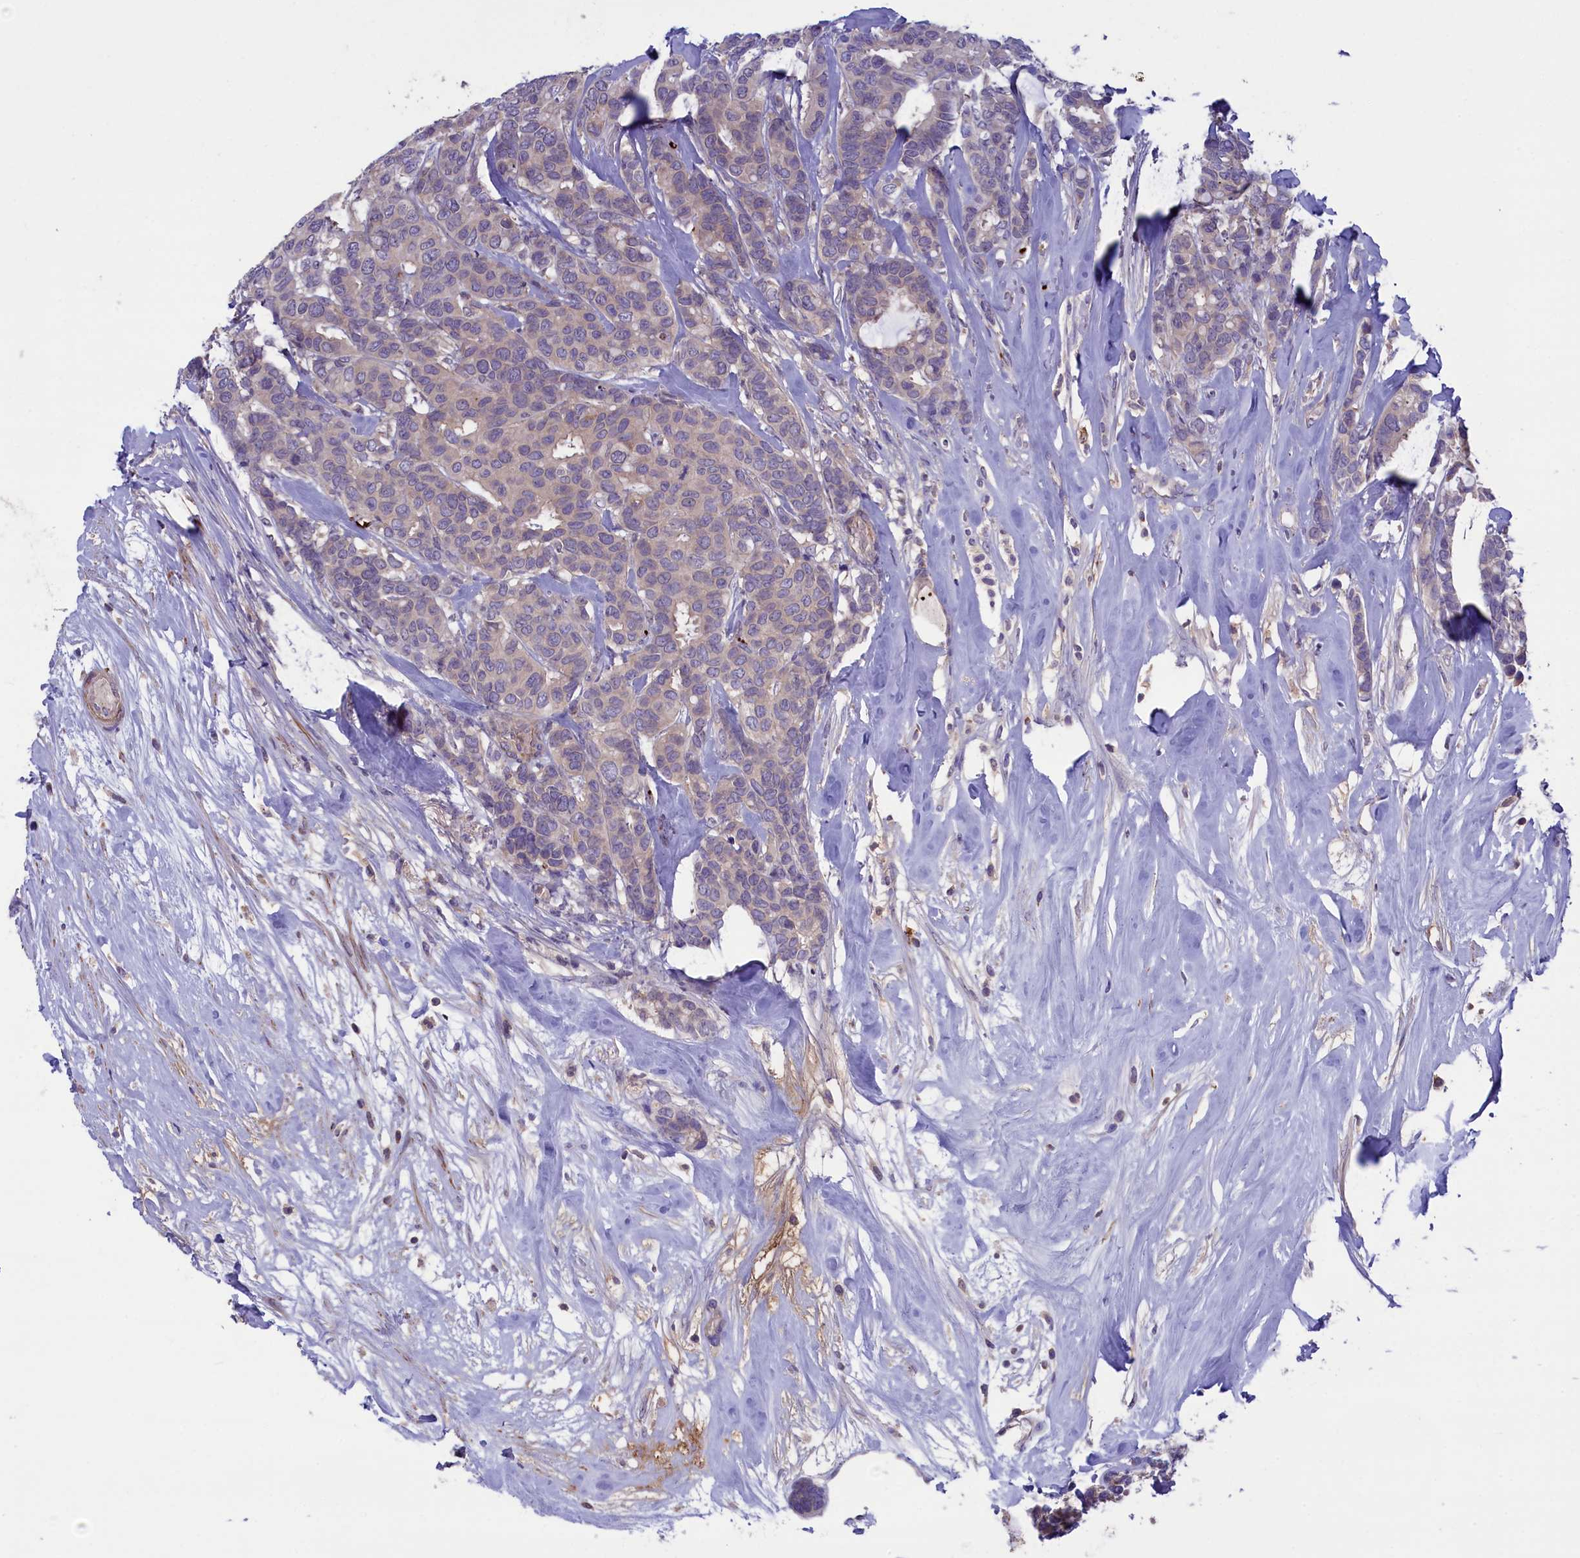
{"staining": {"intensity": "weak", "quantity": ">75%", "location": "cytoplasmic/membranous"}, "tissue": "breast cancer", "cell_type": "Tumor cells", "image_type": "cancer", "snomed": [{"axis": "morphology", "description": "Duct carcinoma"}, {"axis": "topography", "description": "Breast"}], "caption": "Immunohistochemistry of infiltrating ductal carcinoma (breast) reveals low levels of weak cytoplasmic/membranous positivity in about >75% of tumor cells.", "gene": "HEATR3", "patient": {"sex": "female", "age": 87}}